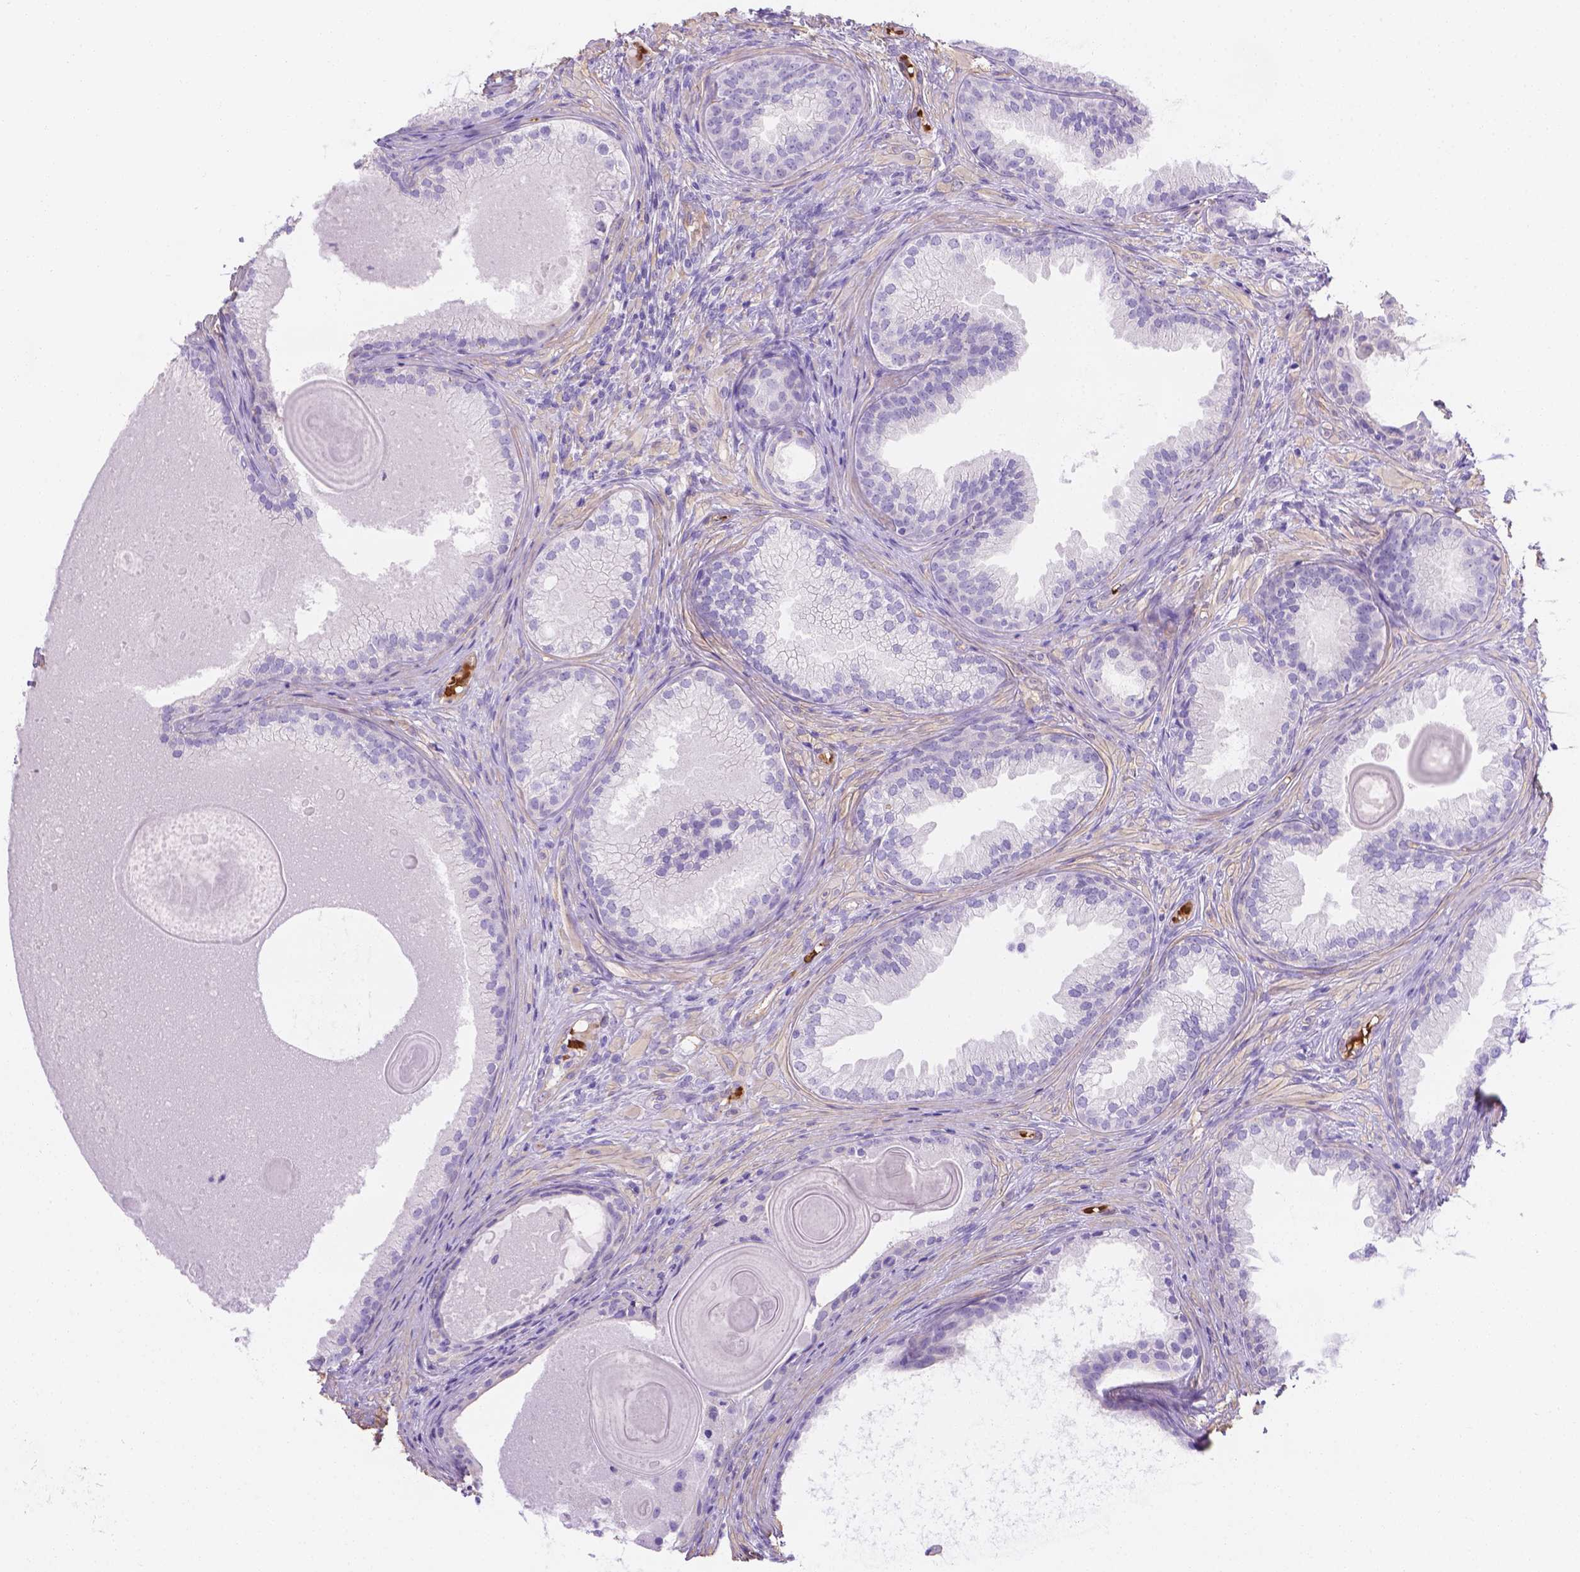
{"staining": {"intensity": "negative", "quantity": "none", "location": "none"}, "tissue": "prostate cancer", "cell_type": "Tumor cells", "image_type": "cancer", "snomed": [{"axis": "morphology", "description": "Adenocarcinoma, High grade"}, {"axis": "topography", "description": "Prostate"}], "caption": "This is an IHC photomicrograph of prostate cancer. There is no expression in tumor cells.", "gene": "SLC40A1", "patient": {"sex": "male", "age": 83}}